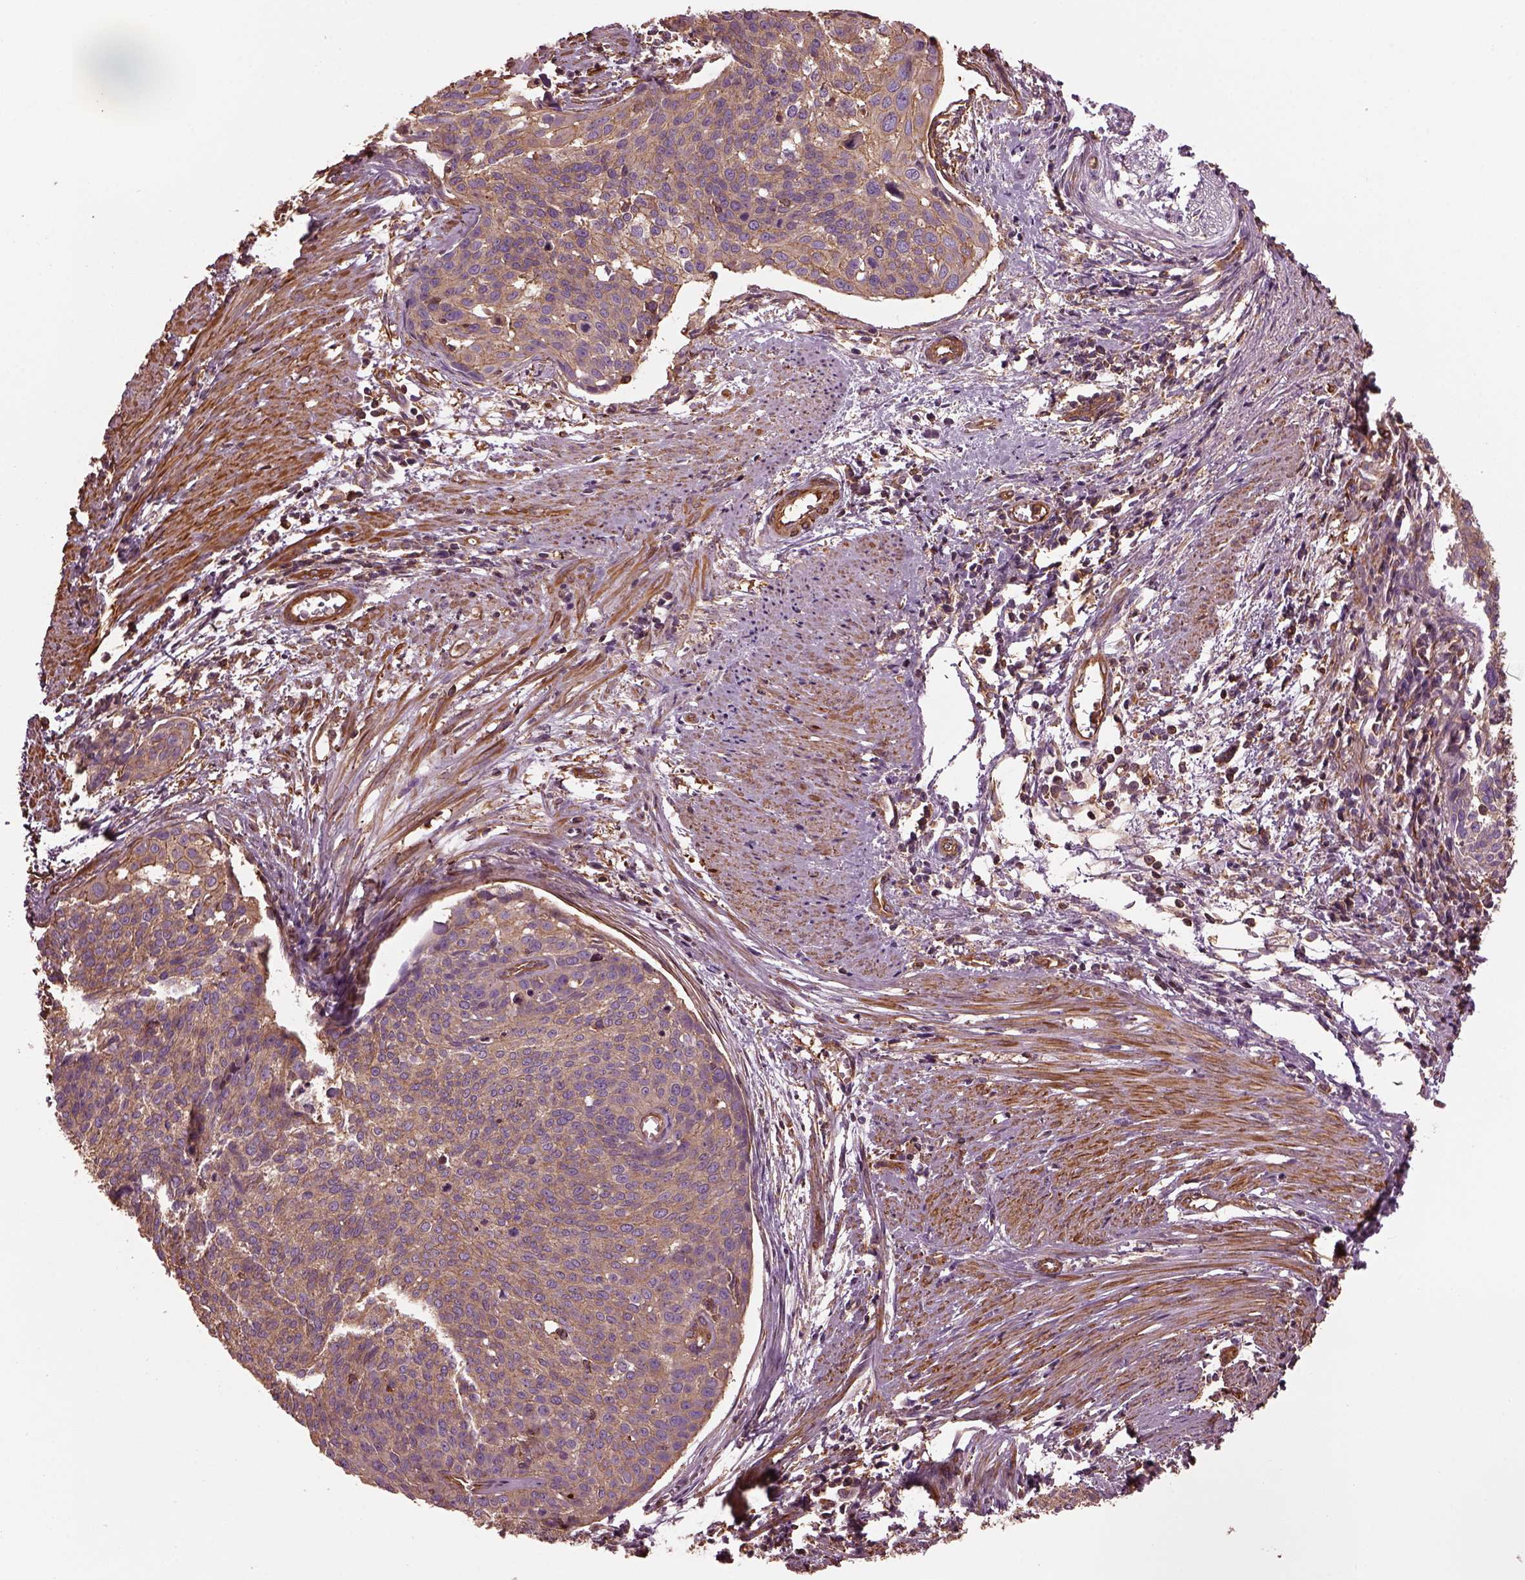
{"staining": {"intensity": "moderate", "quantity": ">75%", "location": "cytoplasmic/membranous"}, "tissue": "cervical cancer", "cell_type": "Tumor cells", "image_type": "cancer", "snomed": [{"axis": "morphology", "description": "Squamous cell carcinoma, NOS"}, {"axis": "topography", "description": "Cervix"}], "caption": "This is a photomicrograph of immunohistochemistry (IHC) staining of cervical cancer, which shows moderate staining in the cytoplasmic/membranous of tumor cells.", "gene": "MYL6", "patient": {"sex": "female", "age": 39}}